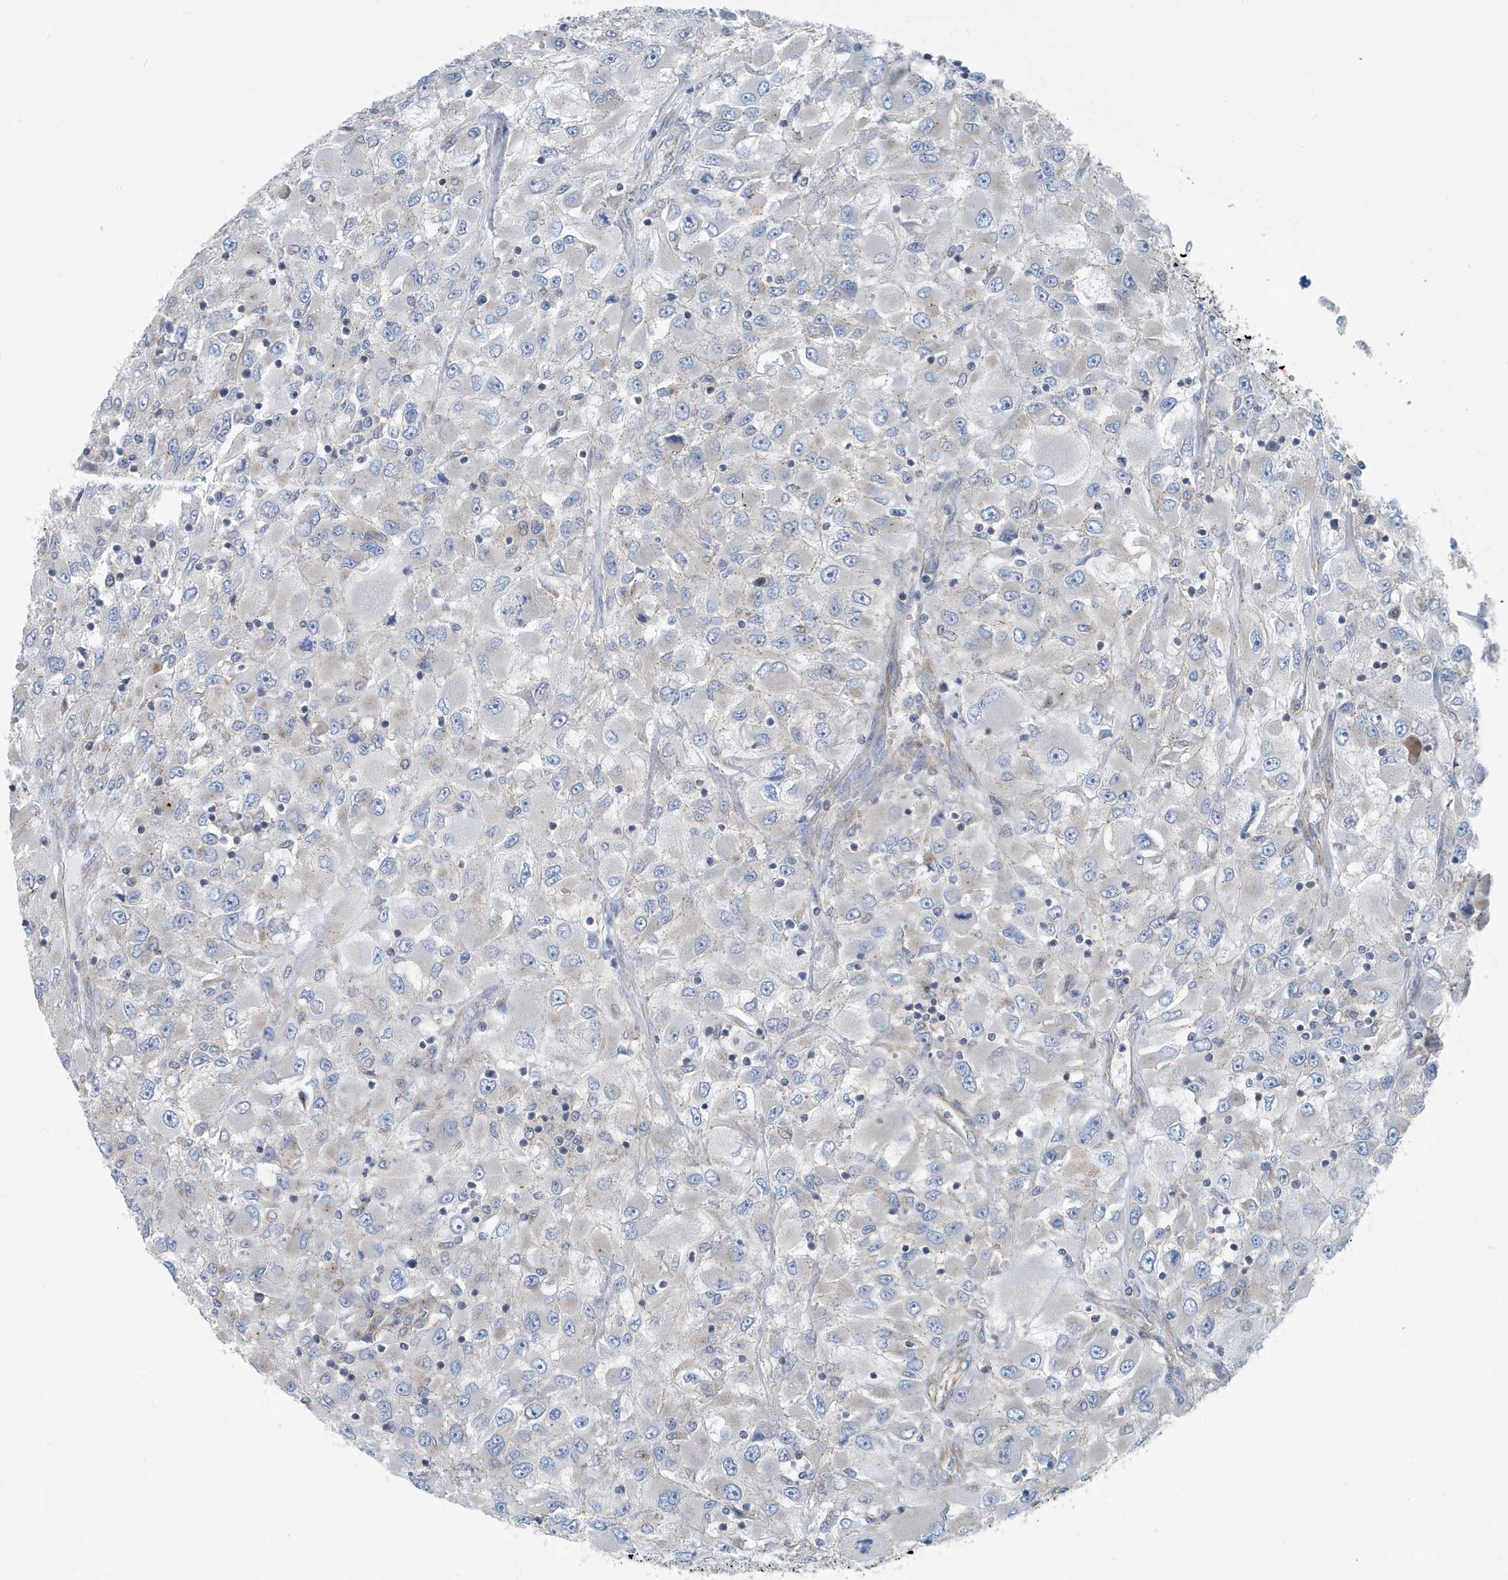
{"staining": {"intensity": "negative", "quantity": "none", "location": "none"}, "tissue": "renal cancer", "cell_type": "Tumor cells", "image_type": "cancer", "snomed": [{"axis": "morphology", "description": "Adenocarcinoma, NOS"}, {"axis": "topography", "description": "Kidney"}], "caption": "DAB (3,3'-diaminobenzidine) immunohistochemical staining of human renal adenocarcinoma shows no significant expression in tumor cells.", "gene": "PPM1M", "patient": {"sex": "female", "age": 52}}